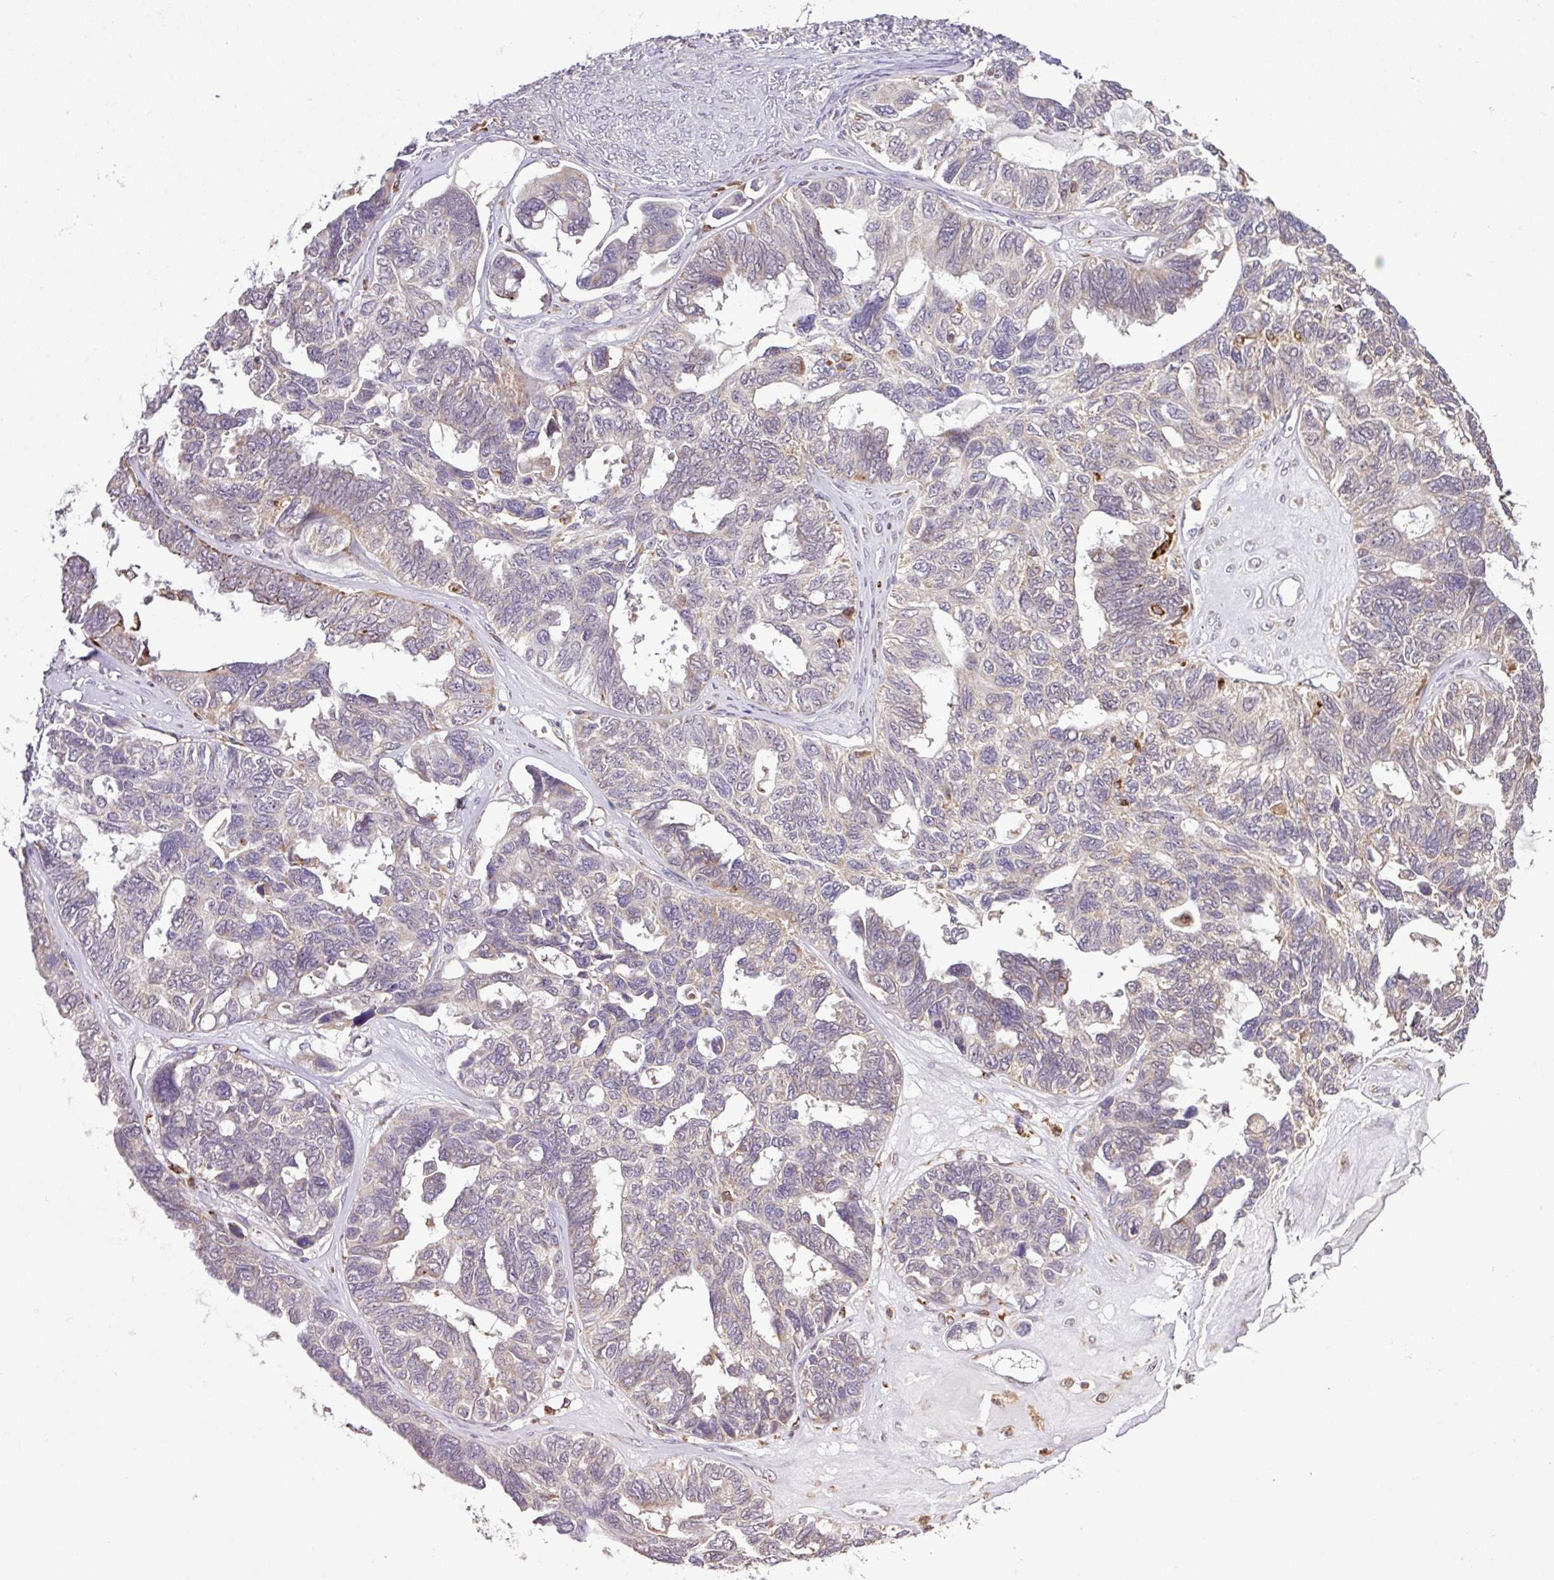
{"staining": {"intensity": "moderate", "quantity": "<25%", "location": "nuclear"}, "tissue": "ovarian cancer", "cell_type": "Tumor cells", "image_type": "cancer", "snomed": [{"axis": "morphology", "description": "Cystadenocarcinoma, serous, NOS"}, {"axis": "topography", "description": "Ovary"}], "caption": "A brown stain labels moderate nuclear positivity of a protein in ovarian serous cystadenocarcinoma tumor cells.", "gene": "SMCO4", "patient": {"sex": "female", "age": 79}}